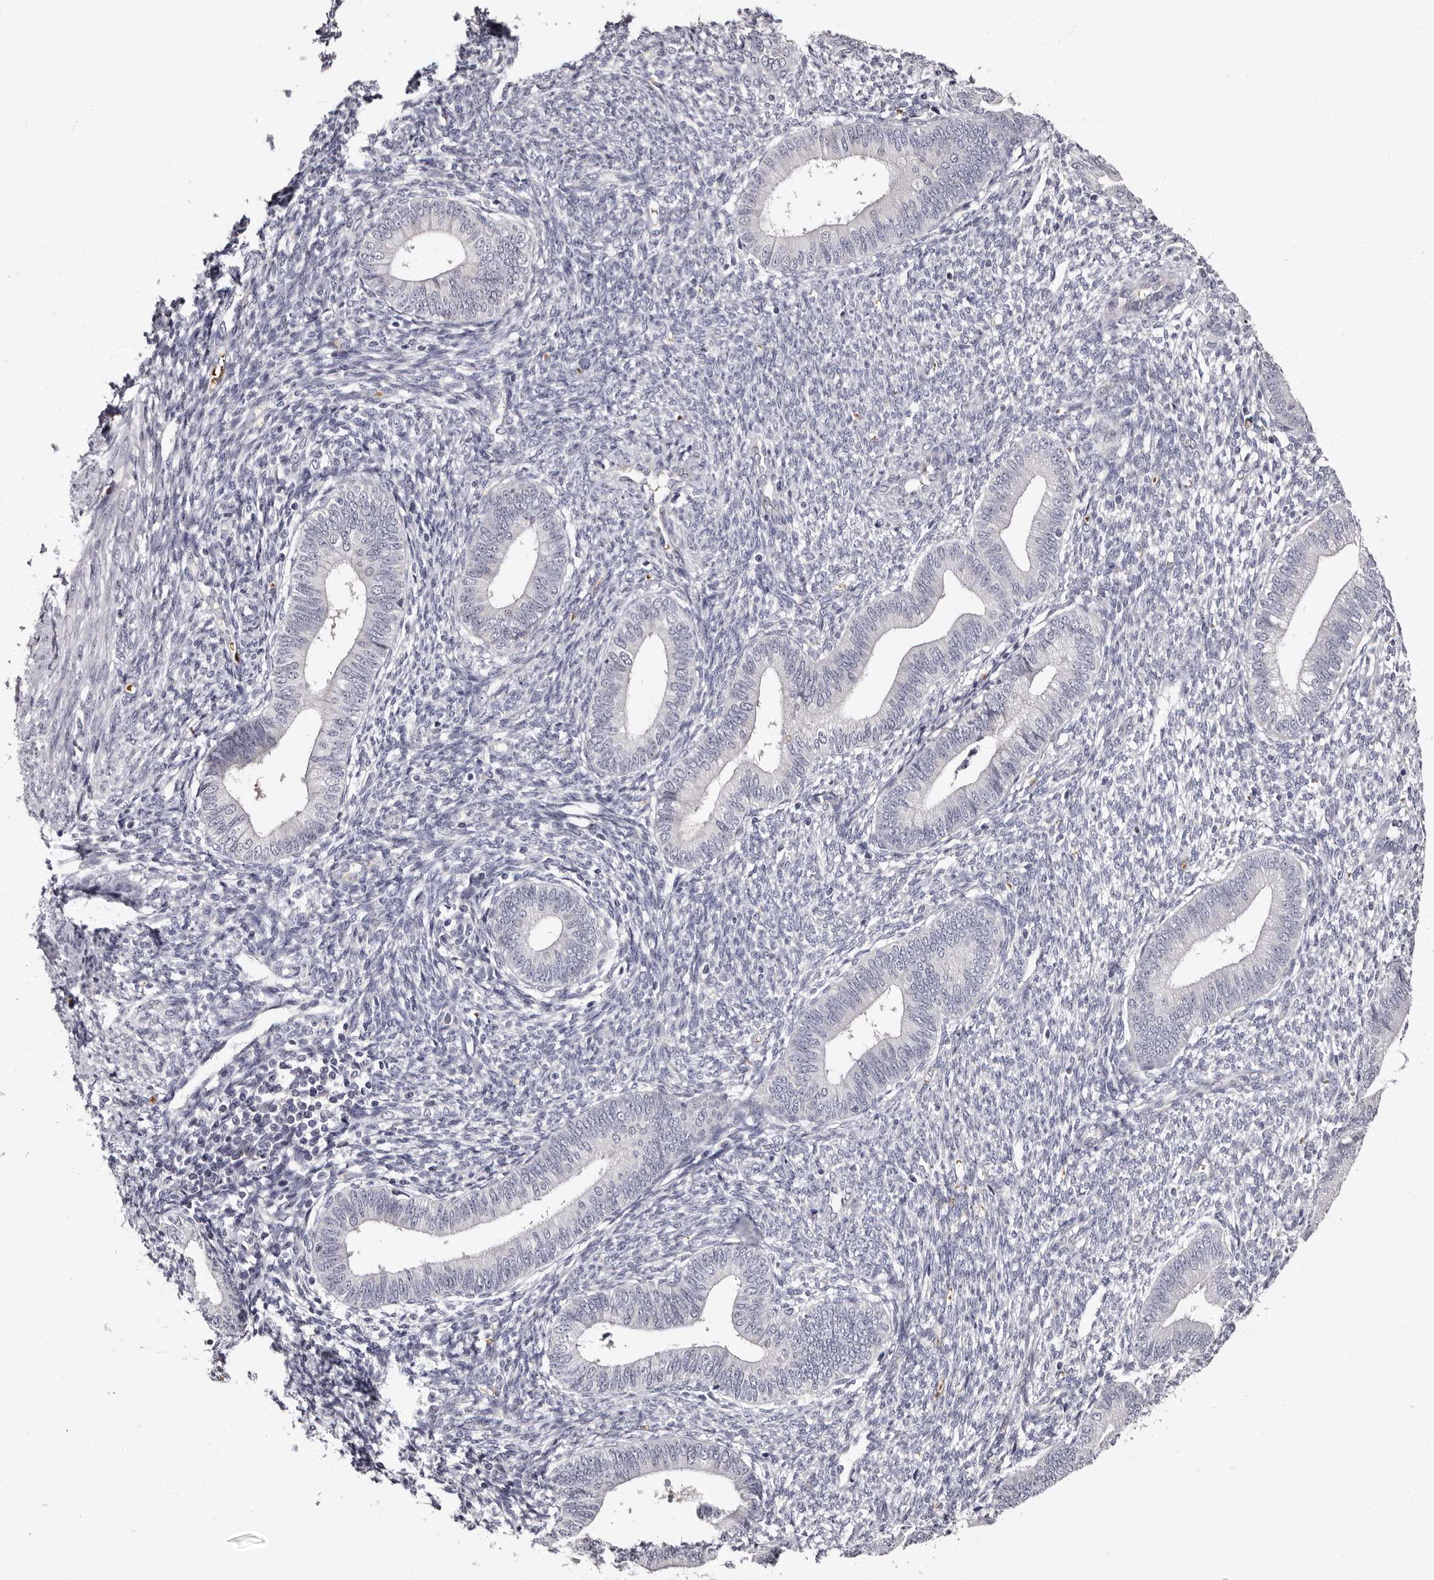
{"staining": {"intensity": "negative", "quantity": "none", "location": "none"}, "tissue": "endometrium", "cell_type": "Cells in endometrial stroma", "image_type": "normal", "snomed": [{"axis": "morphology", "description": "Normal tissue, NOS"}, {"axis": "topography", "description": "Endometrium"}], "caption": "DAB (3,3'-diaminobenzidine) immunohistochemical staining of normal endometrium demonstrates no significant positivity in cells in endometrial stroma. The staining is performed using DAB brown chromogen with nuclei counter-stained in using hematoxylin.", "gene": "BPGM", "patient": {"sex": "female", "age": 46}}